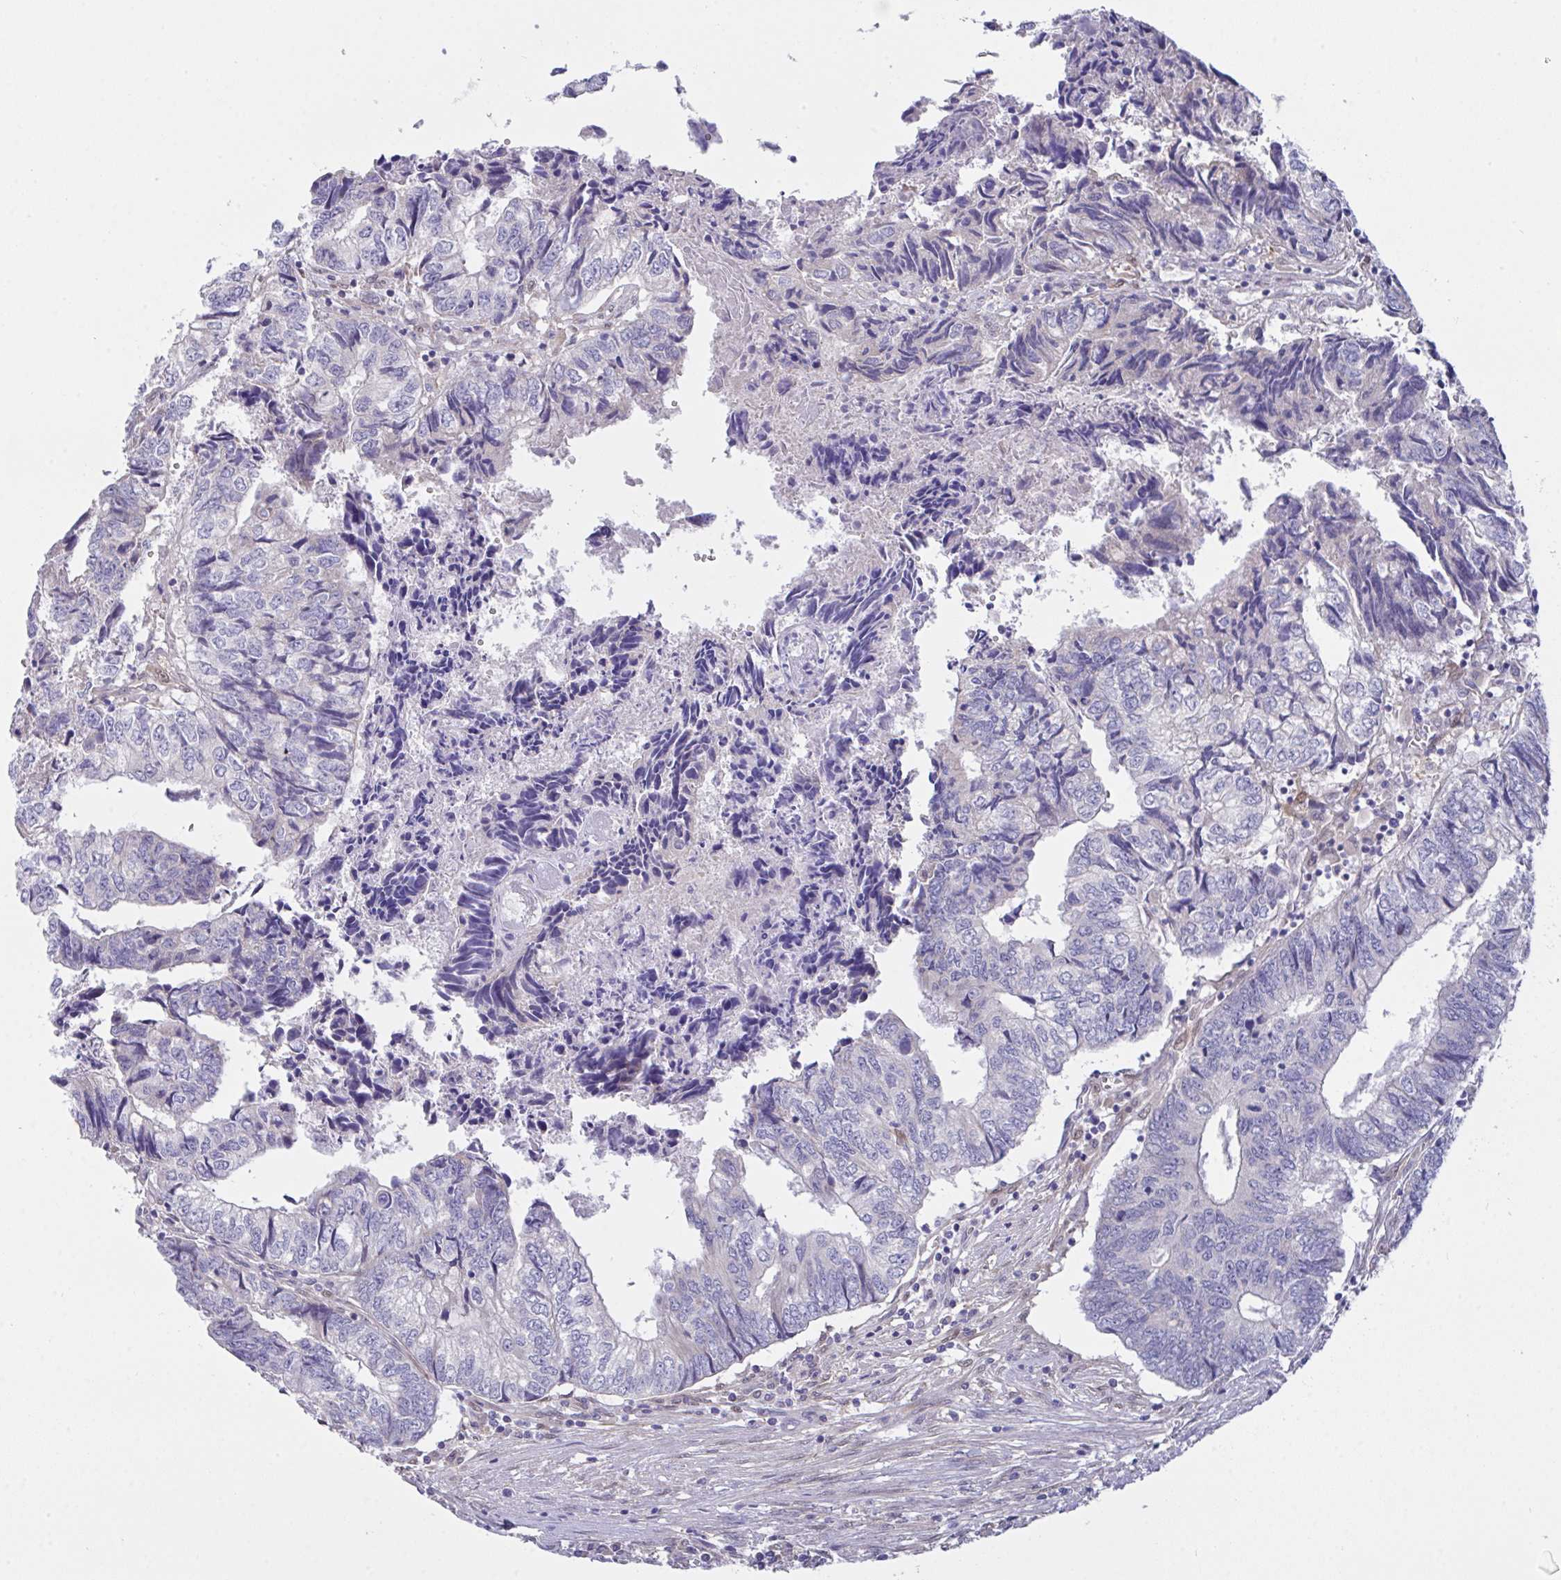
{"staining": {"intensity": "negative", "quantity": "none", "location": "none"}, "tissue": "colorectal cancer", "cell_type": "Tumor cells", "image_type": "cancer", "snomed": [{"axis": "morphology", "description": "Adenocarcinoma, NOS"}, {"axis": "topography", "description": "Colon"}], "caption": "Tumor cells are negative for brown protein staining in colorectal cancer.", "gene": "L3HYPDH", "patient": {"sex": "male", "age": 86}}